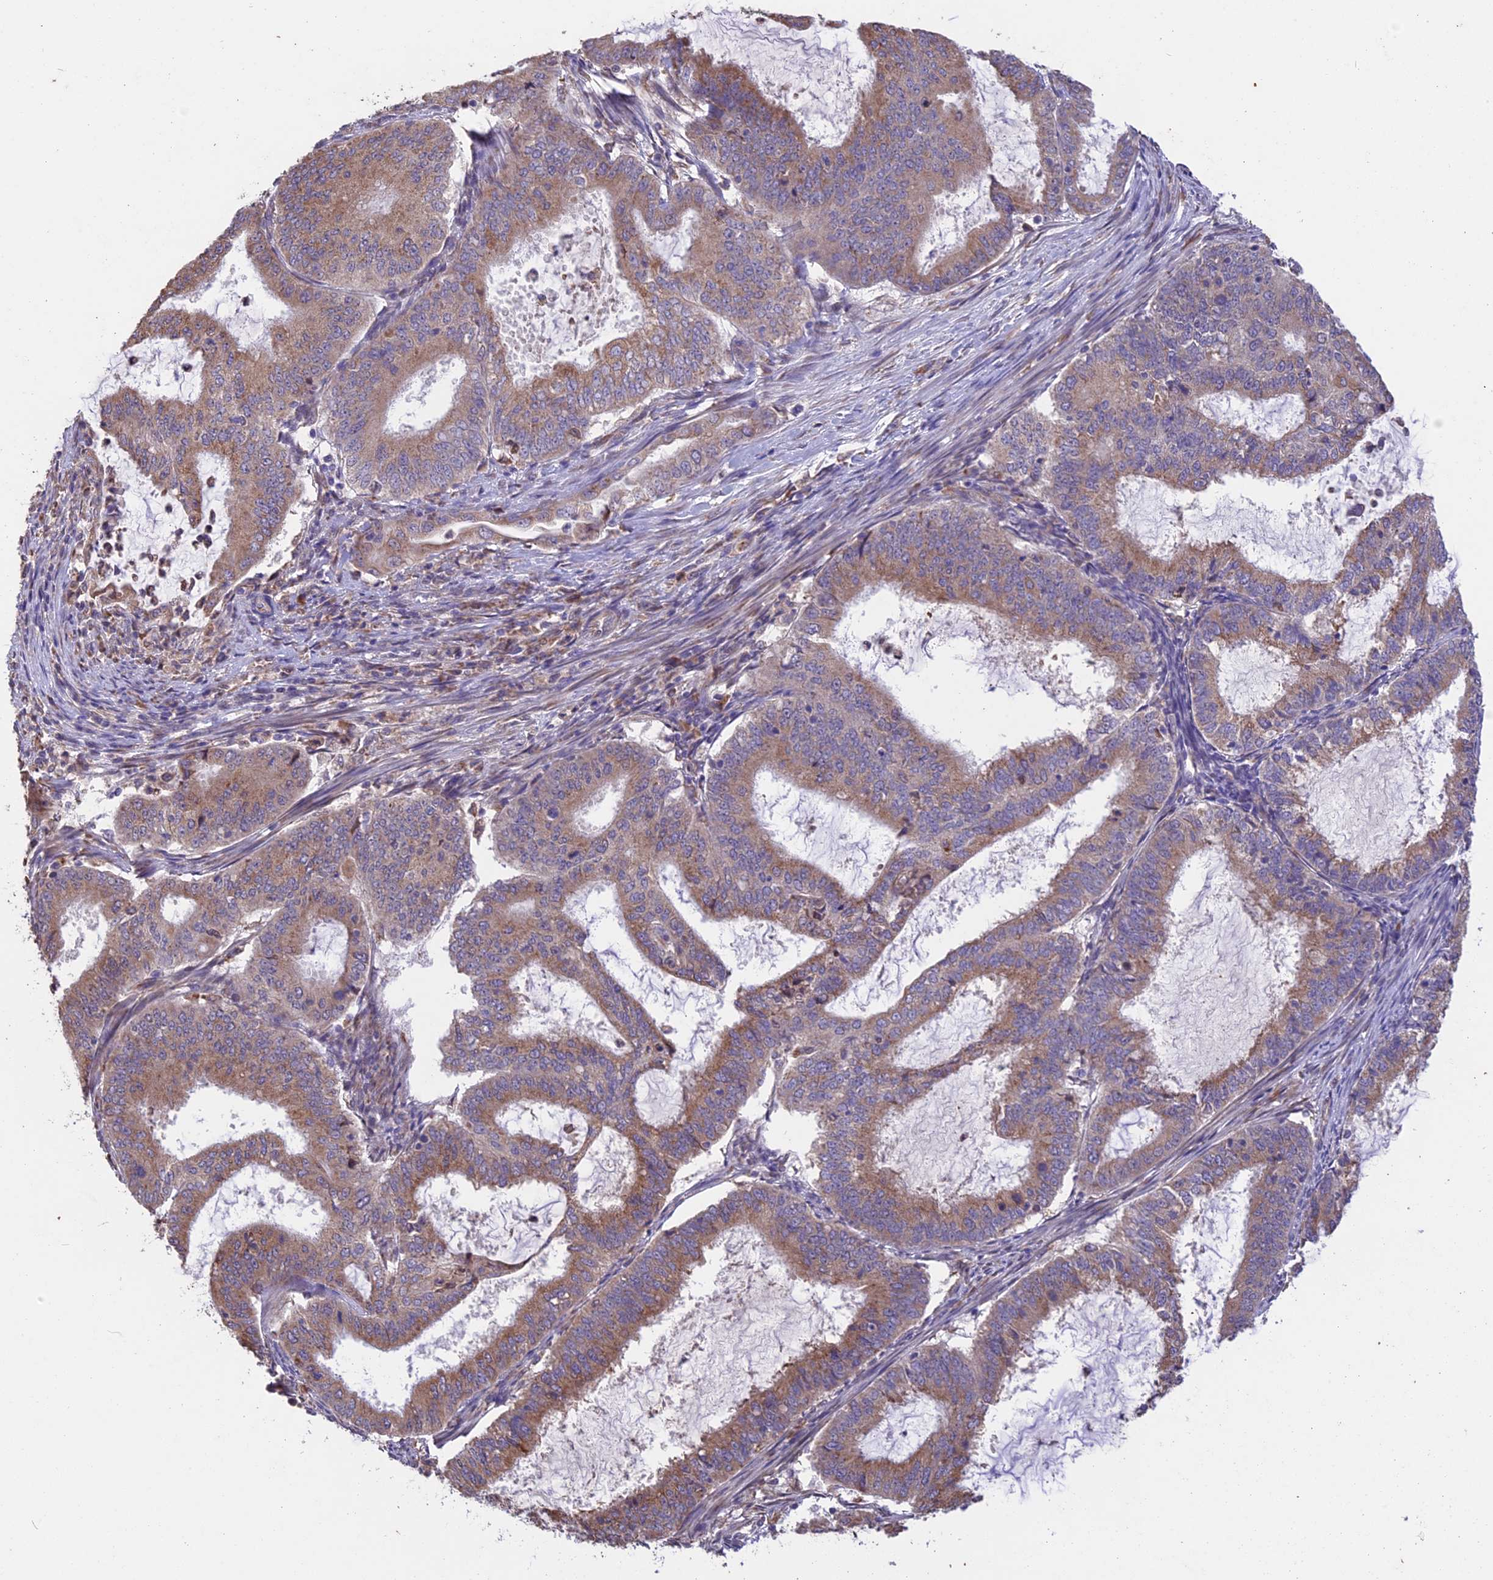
{"staining": {"intensity": "moderate", "quantity": ">75%", "location": "cytoplasmic/membranous"}, "tissue": "endometrial cancer", "cell_type": "Tumor cells", "image_type": "cancer", "snomed": [{"axis": "morphology", "description": "Adenocarcinoma, NOS"}, {"axis": "topography", "description": "Endometrium"}], "caption": "Protein staining by IHC shows moderate cytoplasmic/membranous positivity in about >75% of tumor cells in adenocarcinoma (endometrial).", "gene": "DMRTA2", "patient": {"sex": "female", "age": 51}}